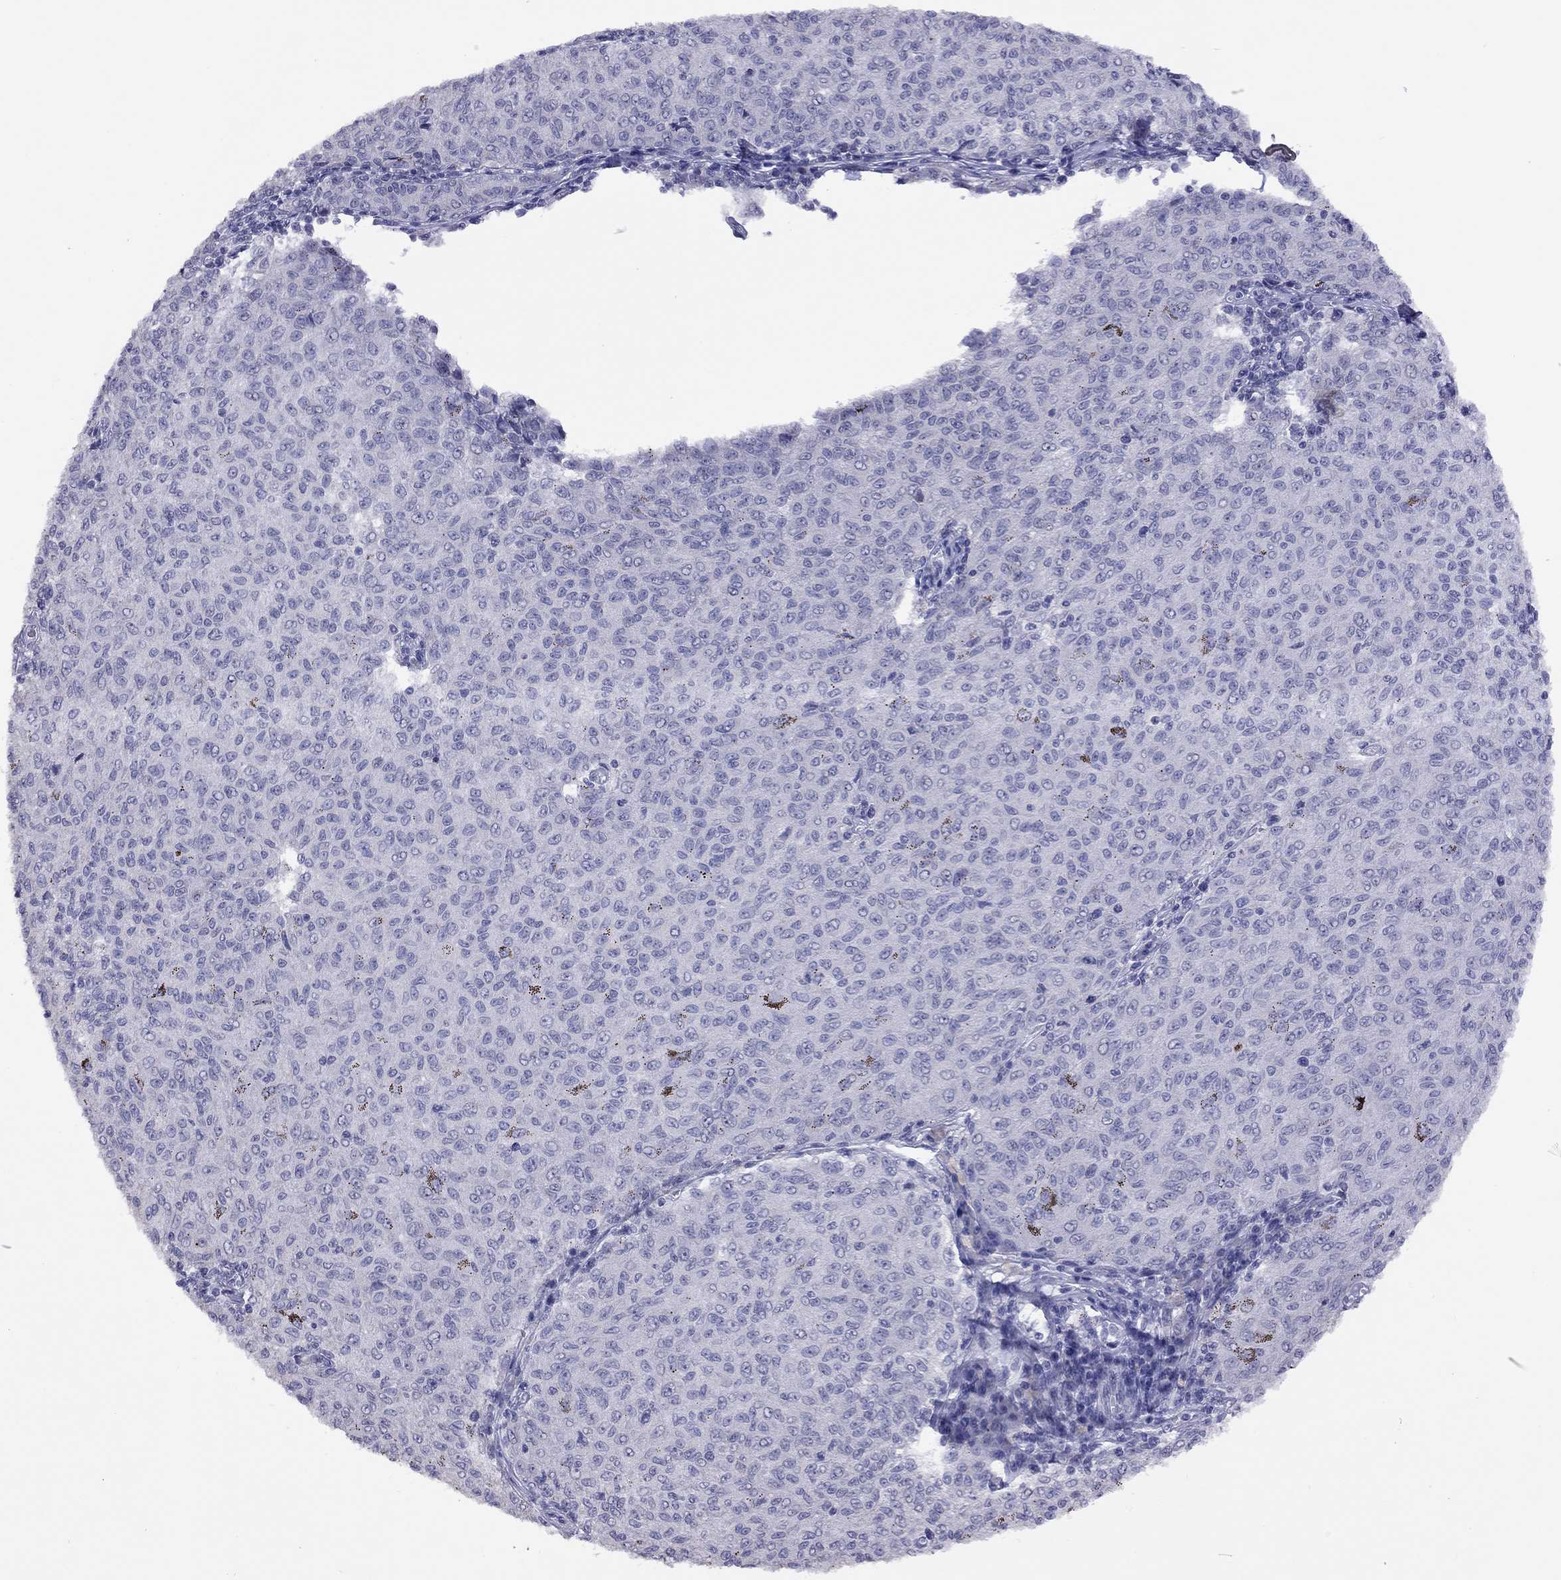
{"staining": {"intensity": "negative", "quantity": "none", "location": "none"}, "tissue": "melanoma", "cell_type": "Tumor cells", "image_type": "cancer", "snomed": [{"axis": "morphology", "description": "Malignant melanoma, NOS"}, {"axis": "topography", "description": "Skin"}], "caption": "This image is of melanoma stained with IHC to label a protein in brown with the nuclei are counter-stained blue. There is no staining in tumor cells.", "gene": "HES5", "patient": {"sex": "female", "age": 72}}